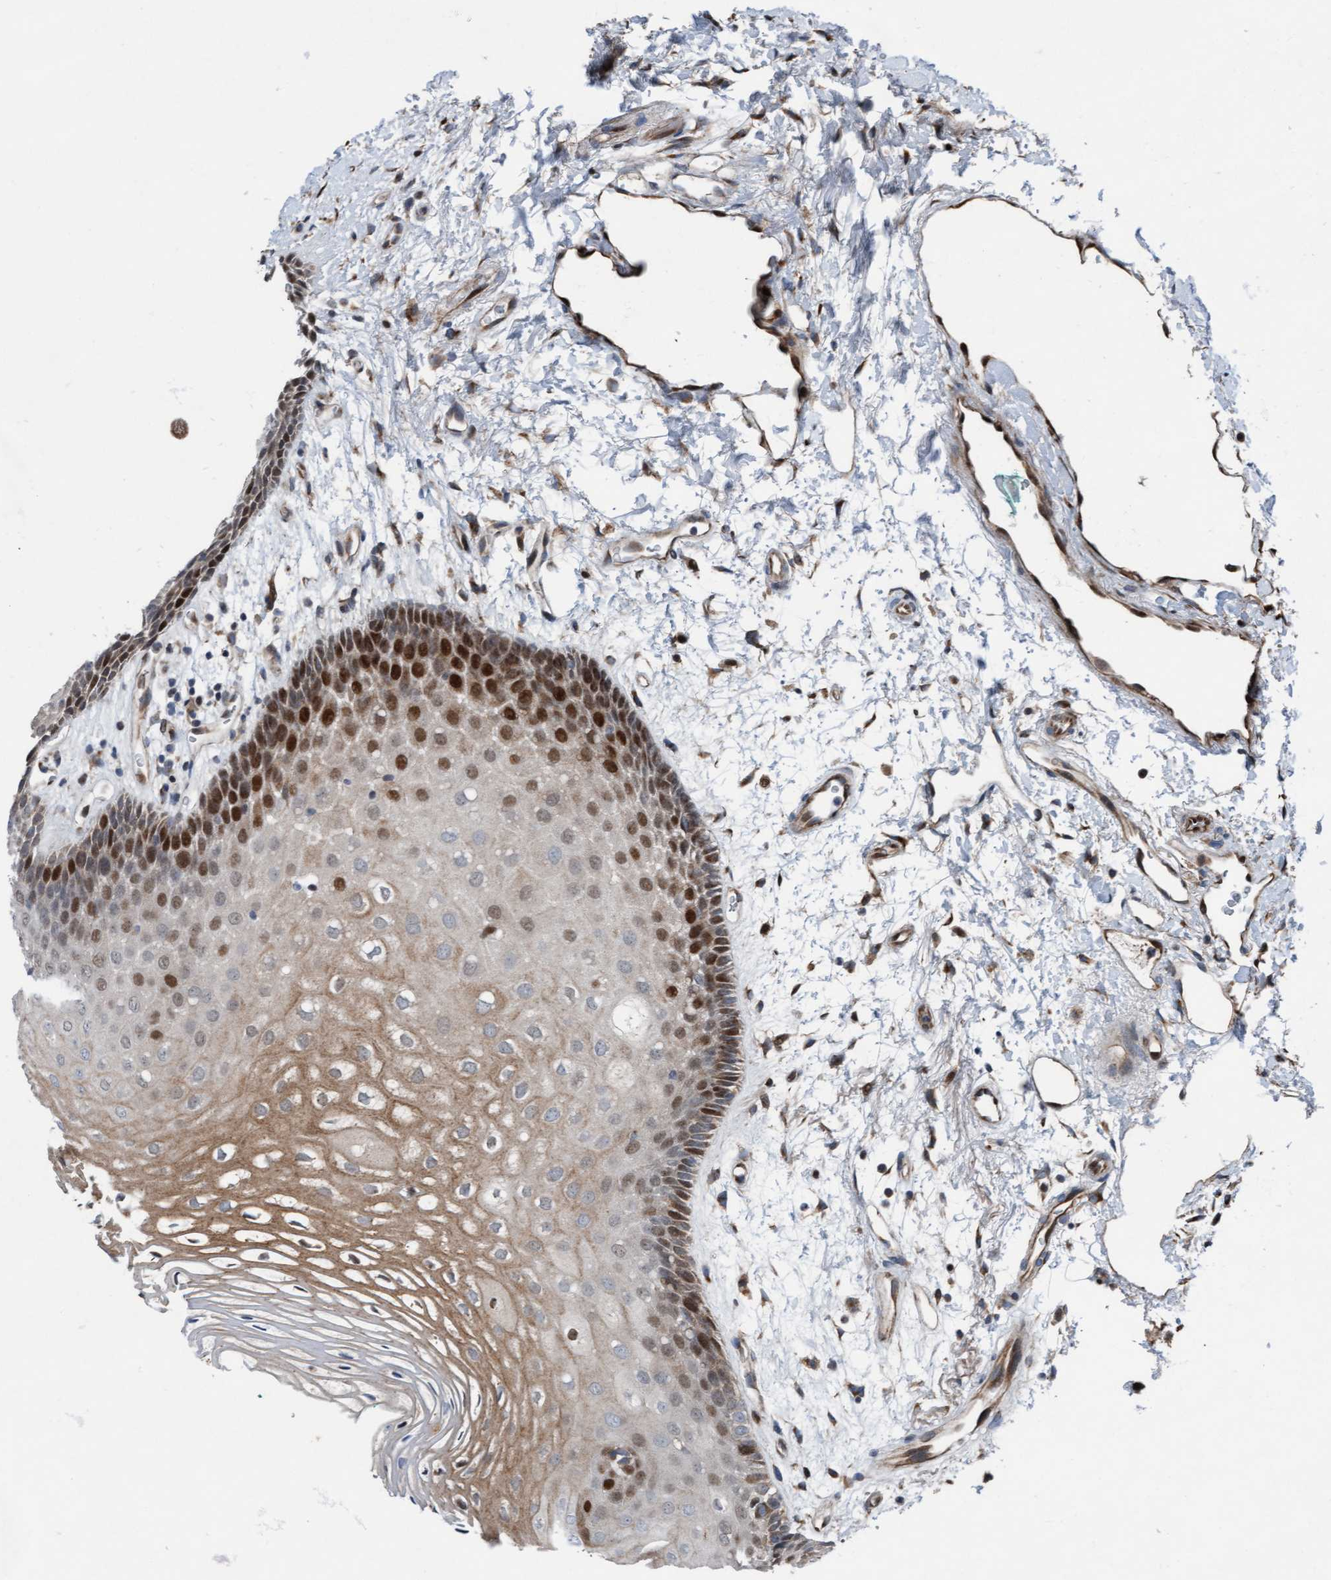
{"staining": {"intensity": "strong", "quantity": "25%-75%", "location": "nuclear"}, "tissue": "oral mucosa", "cell_type": "Squamous epithelial cells", "image_type": "normal", "snomed": [{"axis": "morphology", "description": "Normal tissue, NOS"}, {"axis": "topography", "description": "Skeletal muscle"}, {"axis": "topography", "description": "Oral tissue"}, {"axis": "topography", "description": "Peripheral nerve tissue"}], "caption": "Brown immunohistochemical staining in unremarkable oral mucosa reveals strong nuclear expression in about 25%-75% of squamous epithelial cells.", "gene": "KLHL26", "patient": {"sex": "female", "age": 84}}